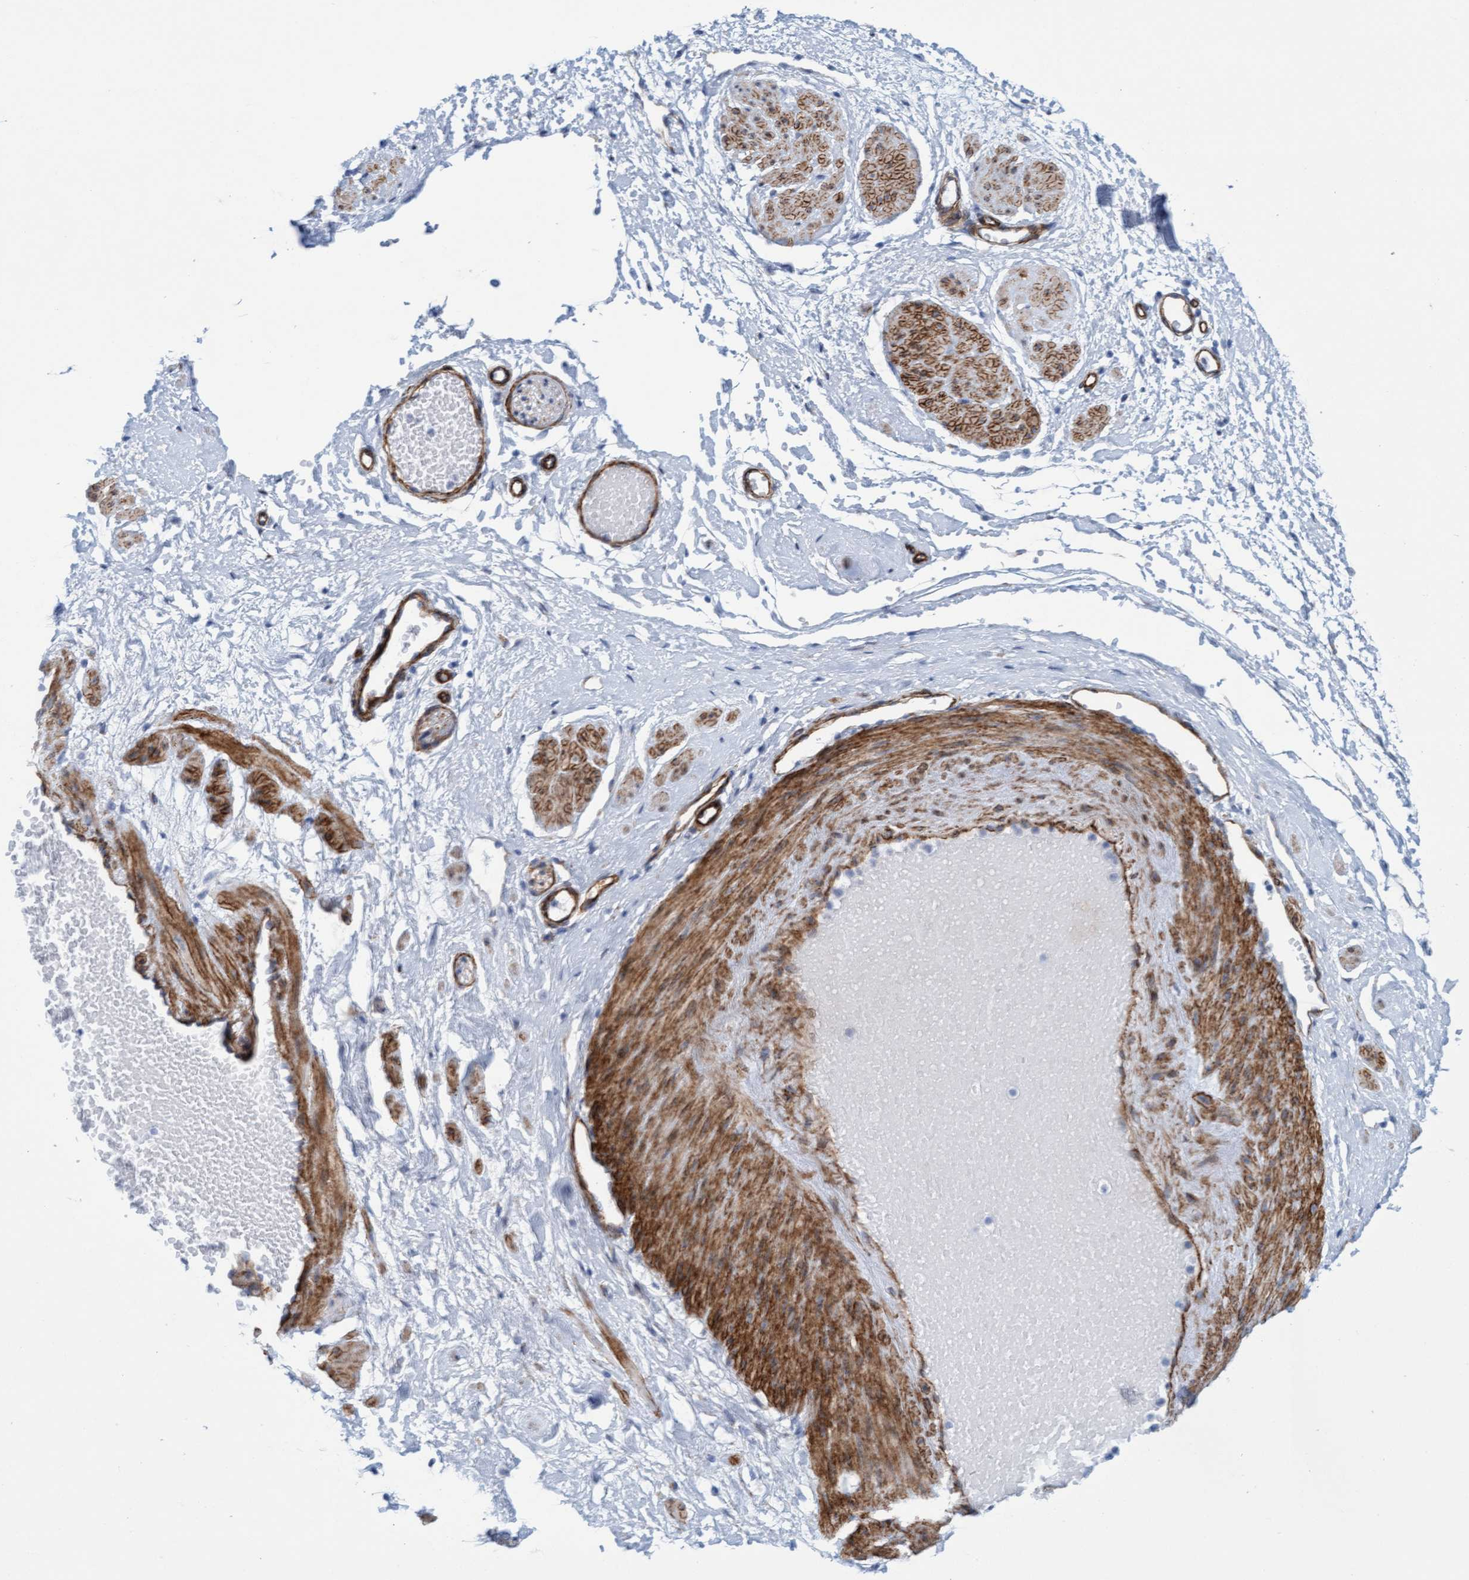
{"staining": {"intensity": "moderate", "quantity": ">75%", "location": "cytoplasmic/membranous"}, "tissue": "adipose tissue", "cell_type": "Adipocytes", "image_type": "normal", "snomed": [{"axis": "morphology", "description": "Normal tissue, NOS"}, {"axis": "topography", "description": "Soft tissue"}], "caption": "Immunohistochemical staining of unremarkable human adipose tissue exhibits moderate cytoplasmic/membranous protein positivity in approximately >75% of adipocytes. The staining was performed using DAB (3,3'-diaminobenzidine) to visualize the protein expression in brown, while the nuclei were stained in blue with hematoxylin (Magnification: 20x).", "gene": "MTFR1", "patient": {"sex": "male", "age": 72}}